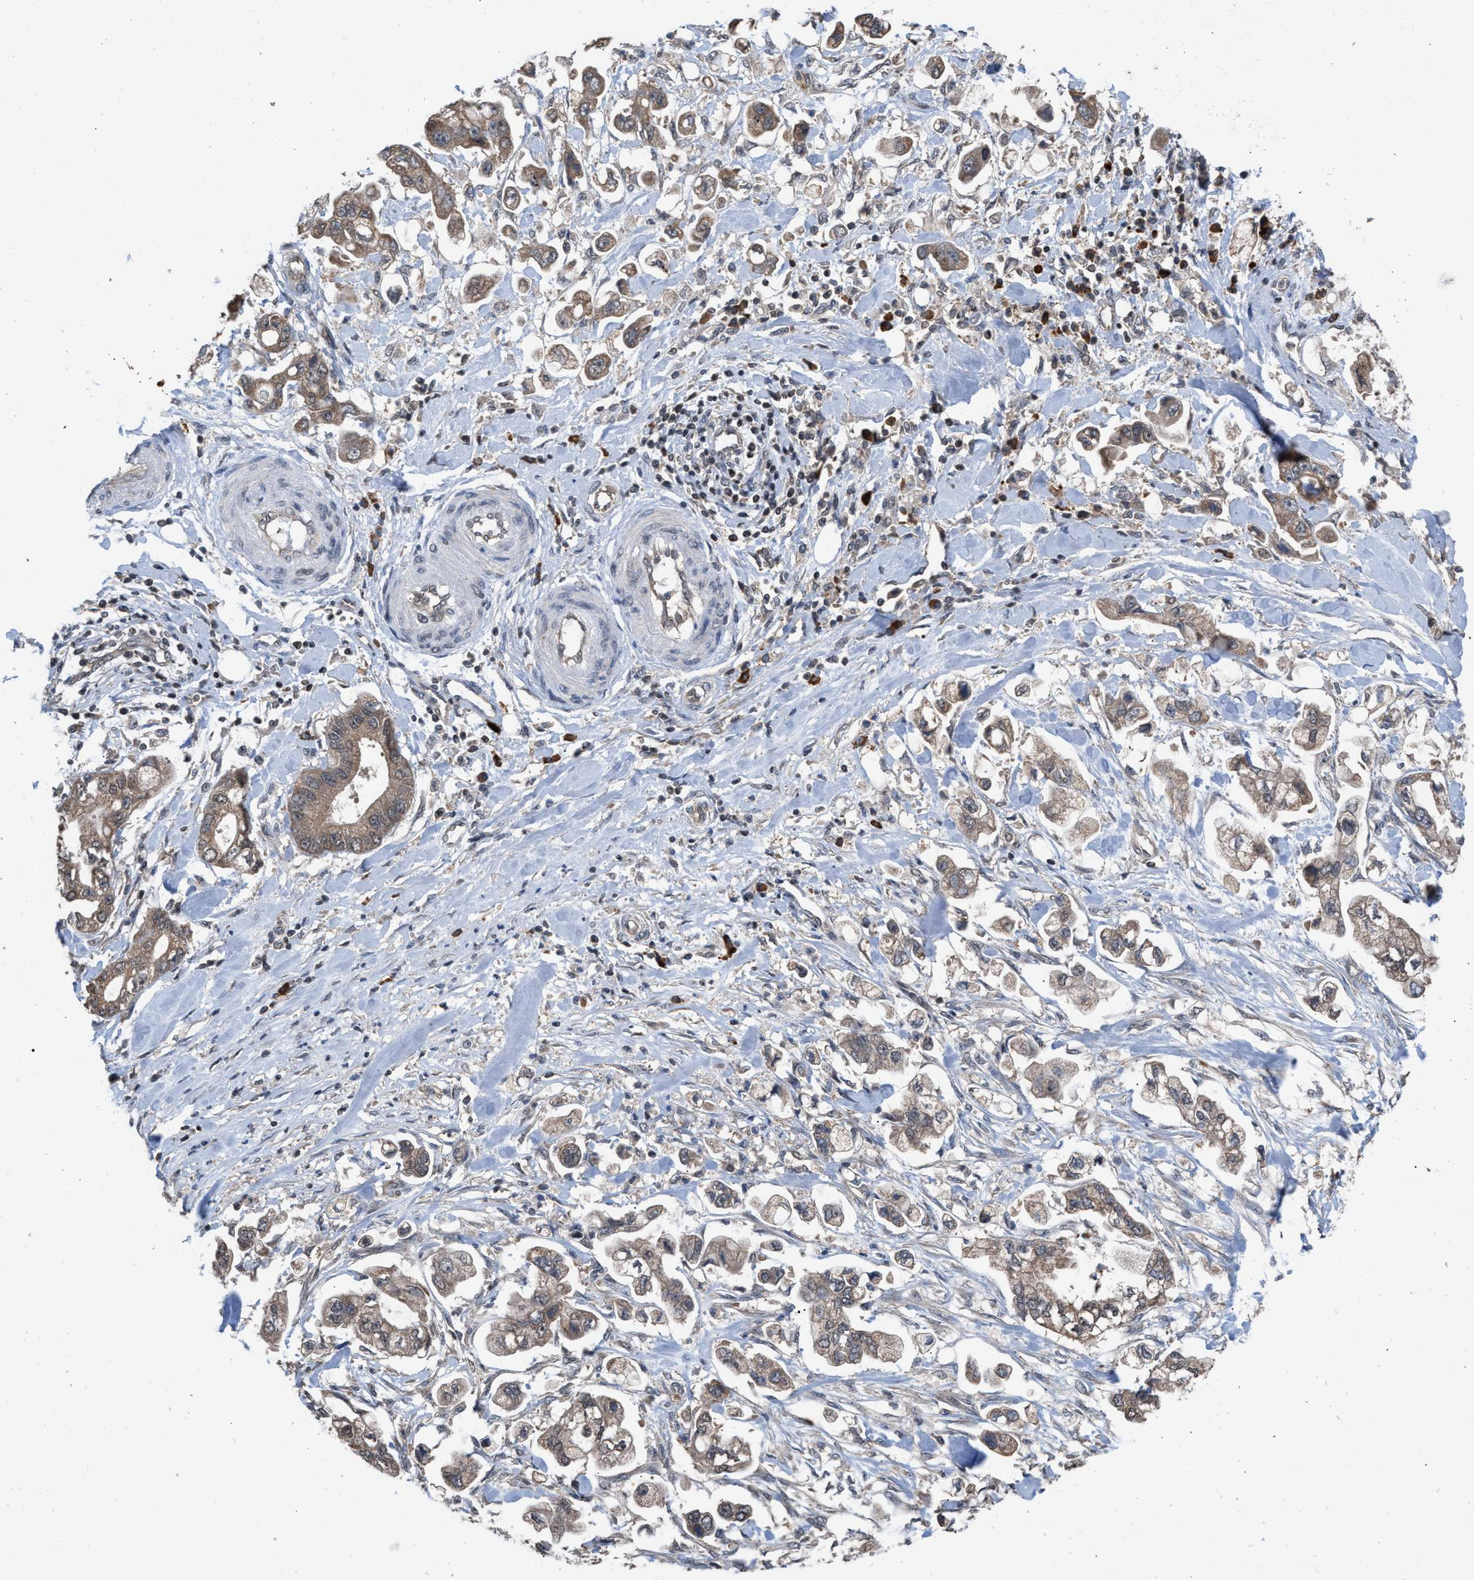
{"staining": {"intensity": "weak", "quantity": ">75%", "location": "cytoplasmic/membranous"}, "tissue": "stomach cancer", "cell_type": "Tumor cells", "image_type": "cancer", "snomed": [{"axis": "morphology", "description": "Normal tissue, NOS"}, {"axis": "morphology", "description": "Adenocarcinoma, NOS"}, {"axis": "topography", "description": "Stomach"}], "caption": "Stomach cancer stained for a protein (brown) exhibits weak cytoplasmic/membranous positive staining in approximately >75% of tumor cells.", "gene": "C9orf78", "patient": {"sex": "male", "age": 62}}